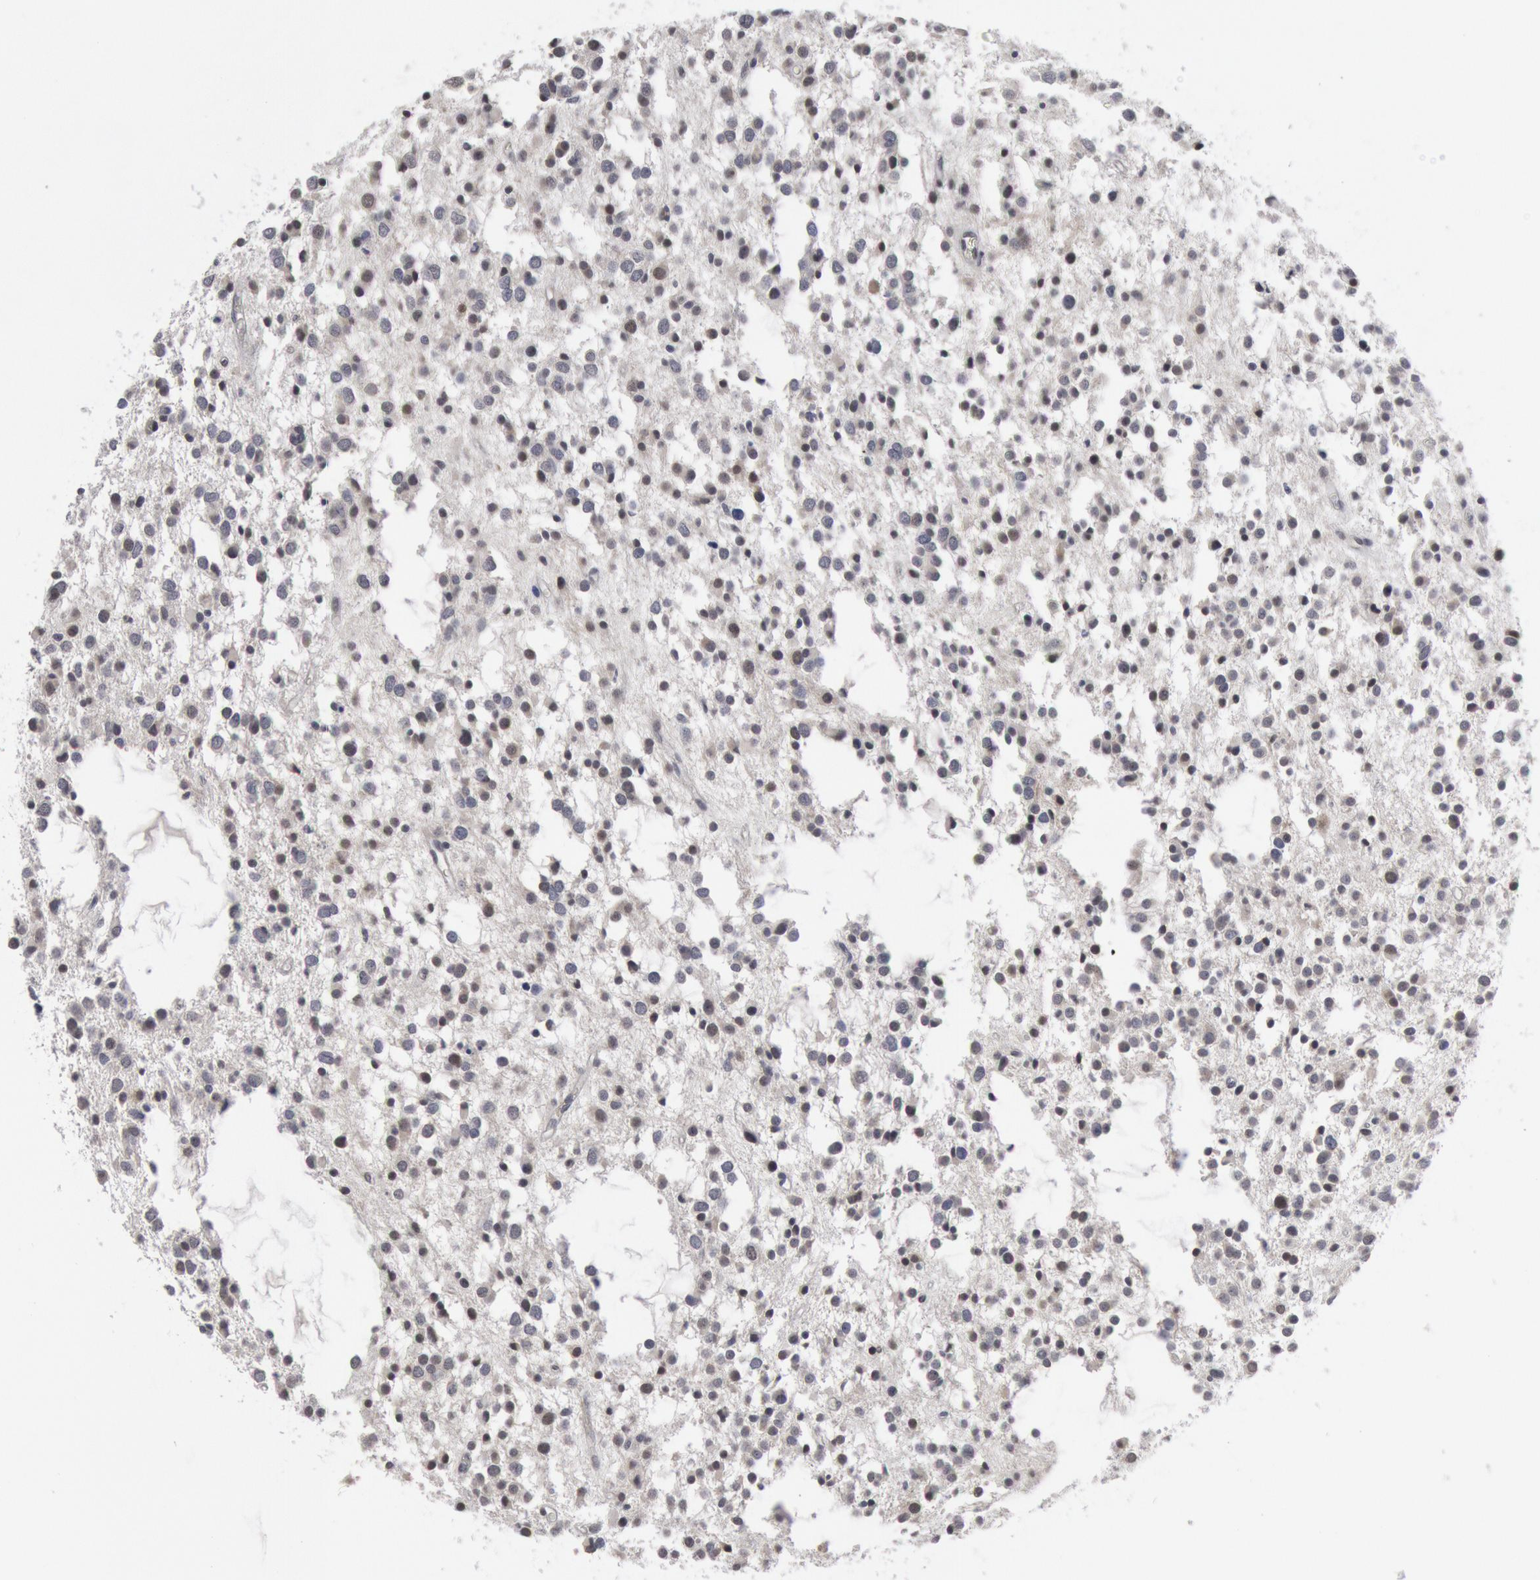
{"staining": {"intensity": "weak", "quantity": "<25%", "location": "nuclear"}, "tissue": "glioma", "cell_type": "Tumor cells", "image_type": "cancer", "snomed": [{"axis": "morphology", "description": "Glioma, malignant, Low grade"}, {"axis": "topography", "description": "Brain"}], "caption": "Human malignant glioma (low-grade) stained for a protein using IHC reveals no positivity in tumor cells.", "gene": "FOXO1", "patient": {"sex": "female", "age": 36}}